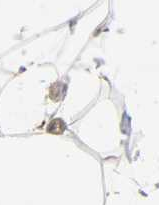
{"staining": {"intensity": "moderate", "quantity": "<25%", "location": "cytoplasmic/membranous"}, "tissue": "adipose tissue", "cell_type": "Adipocytes", "image_type": "normal", "snomed": [{"axis": "morphology", "description": "Normal tissue, NOS"}, {"axis": "morphology", "description": "Duct carcinoma"}, {"axis": "topography", "description": "Breast"}, {"axis": "topography", "description": "Adipose tissue"}], "caption": "Protein staining displays moderate cytoplasmic/membranous expression in about <25% of adipocytes in normal adipose tissue. The staining is performed using DAB (3,3'-diaminobenzidine) brown chromogen to label protein expression. The nuclei are counter-stained blue using hematoxylin.", "gene": "ACTR2", "patient": {"sex": "female", "age": 37}}